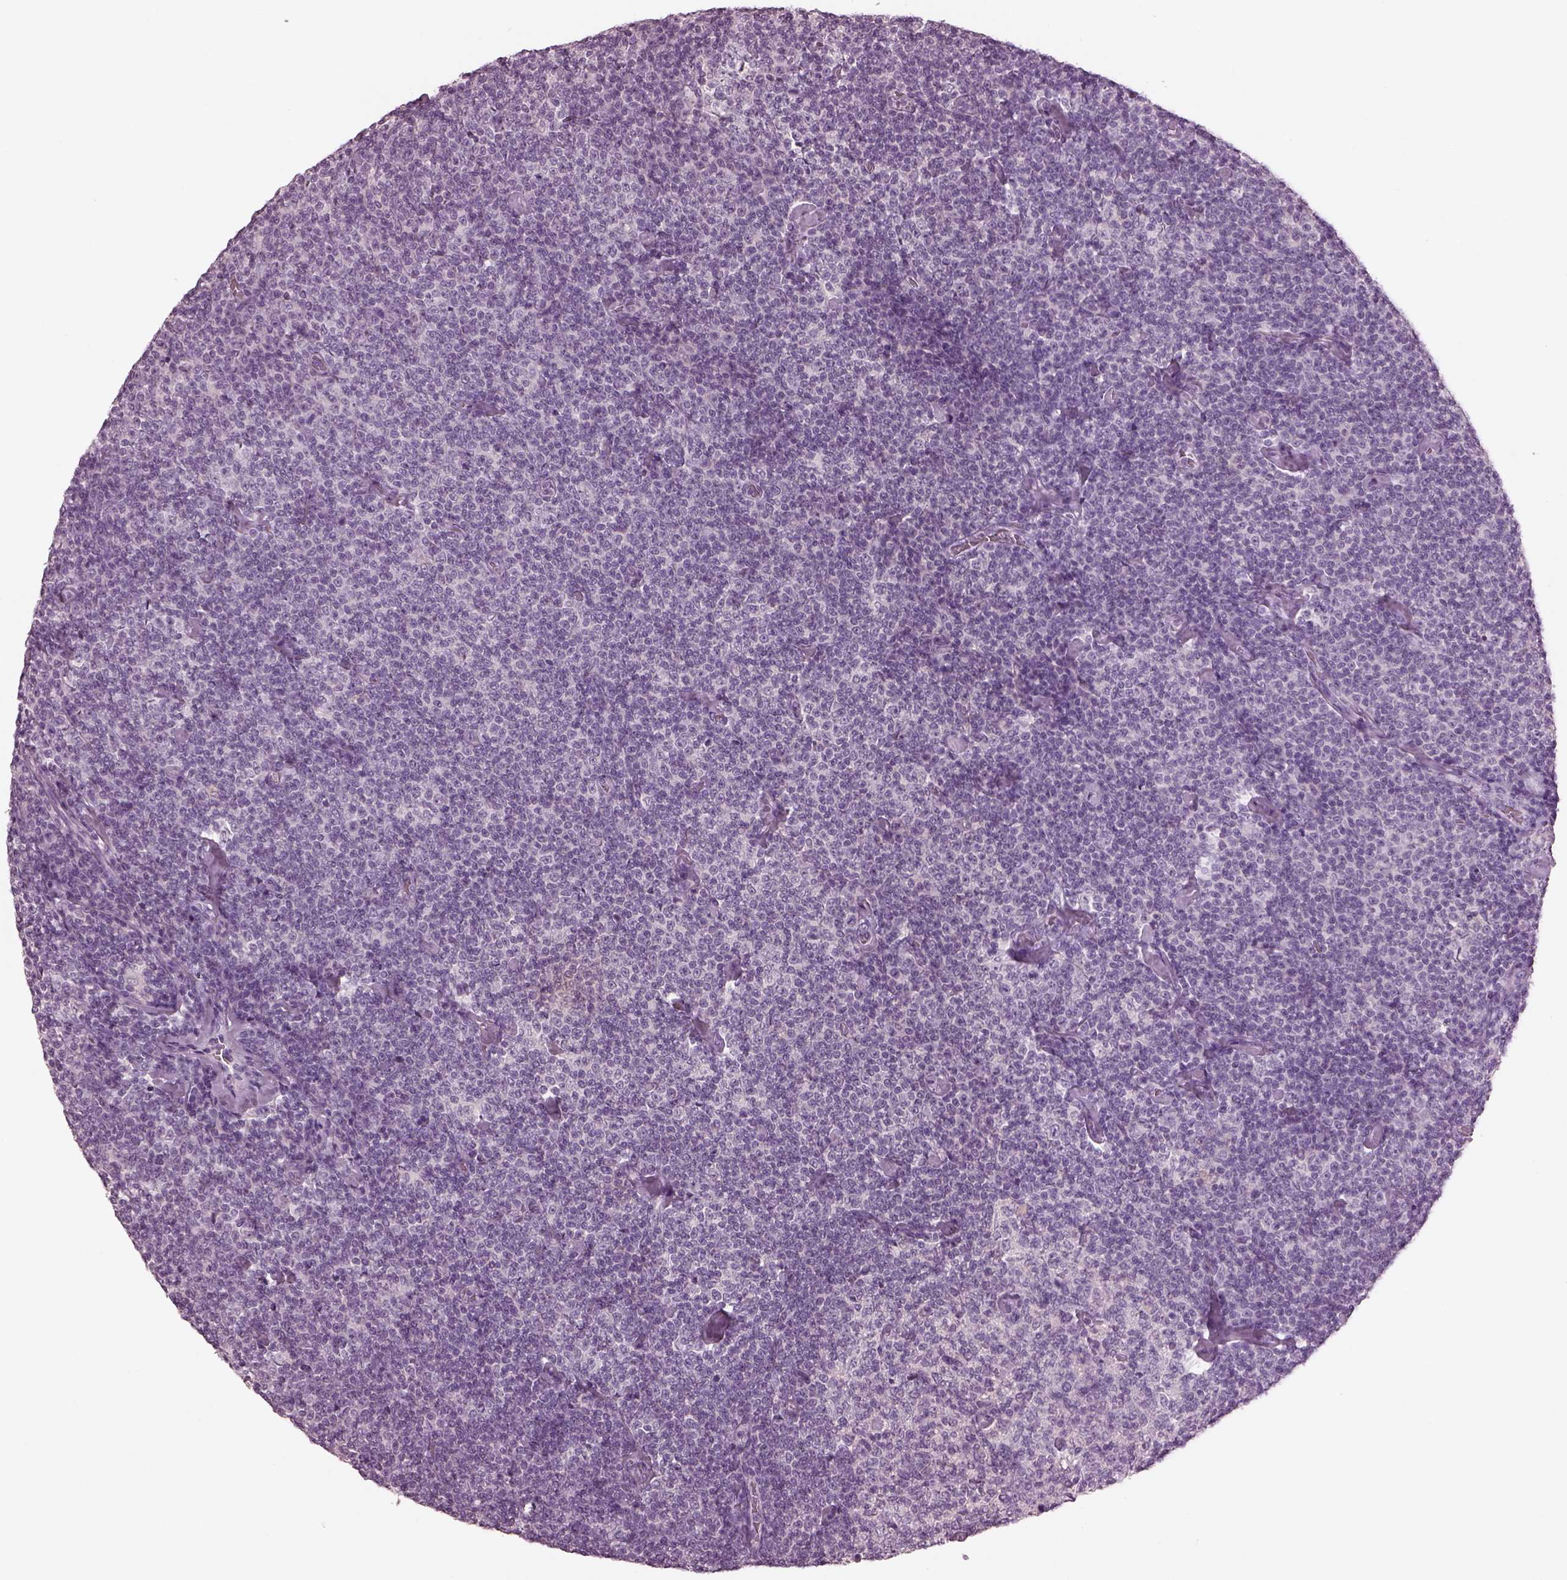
{"staining": {"intensity": "negative", "quantity": "none", "location": "none"}, "tissue": "lymphoma", "cell_type": "Tumor cells", "image_type": "cancer", "snomed": [{"axis": "morphology", "description": "Malignant lymphoma, non-Hodgkin's type, Low grade"}, {"axis": "topography", "description": "Lymph node"}], "caption": "This is an immunohistochemistry histopathology image of human low-grade malignant lymphoma, non-Hodgkin's type. There is no expression in tumor cells.", "gene": "PACRG", "patient": {"sex": "male", "age": 81}}